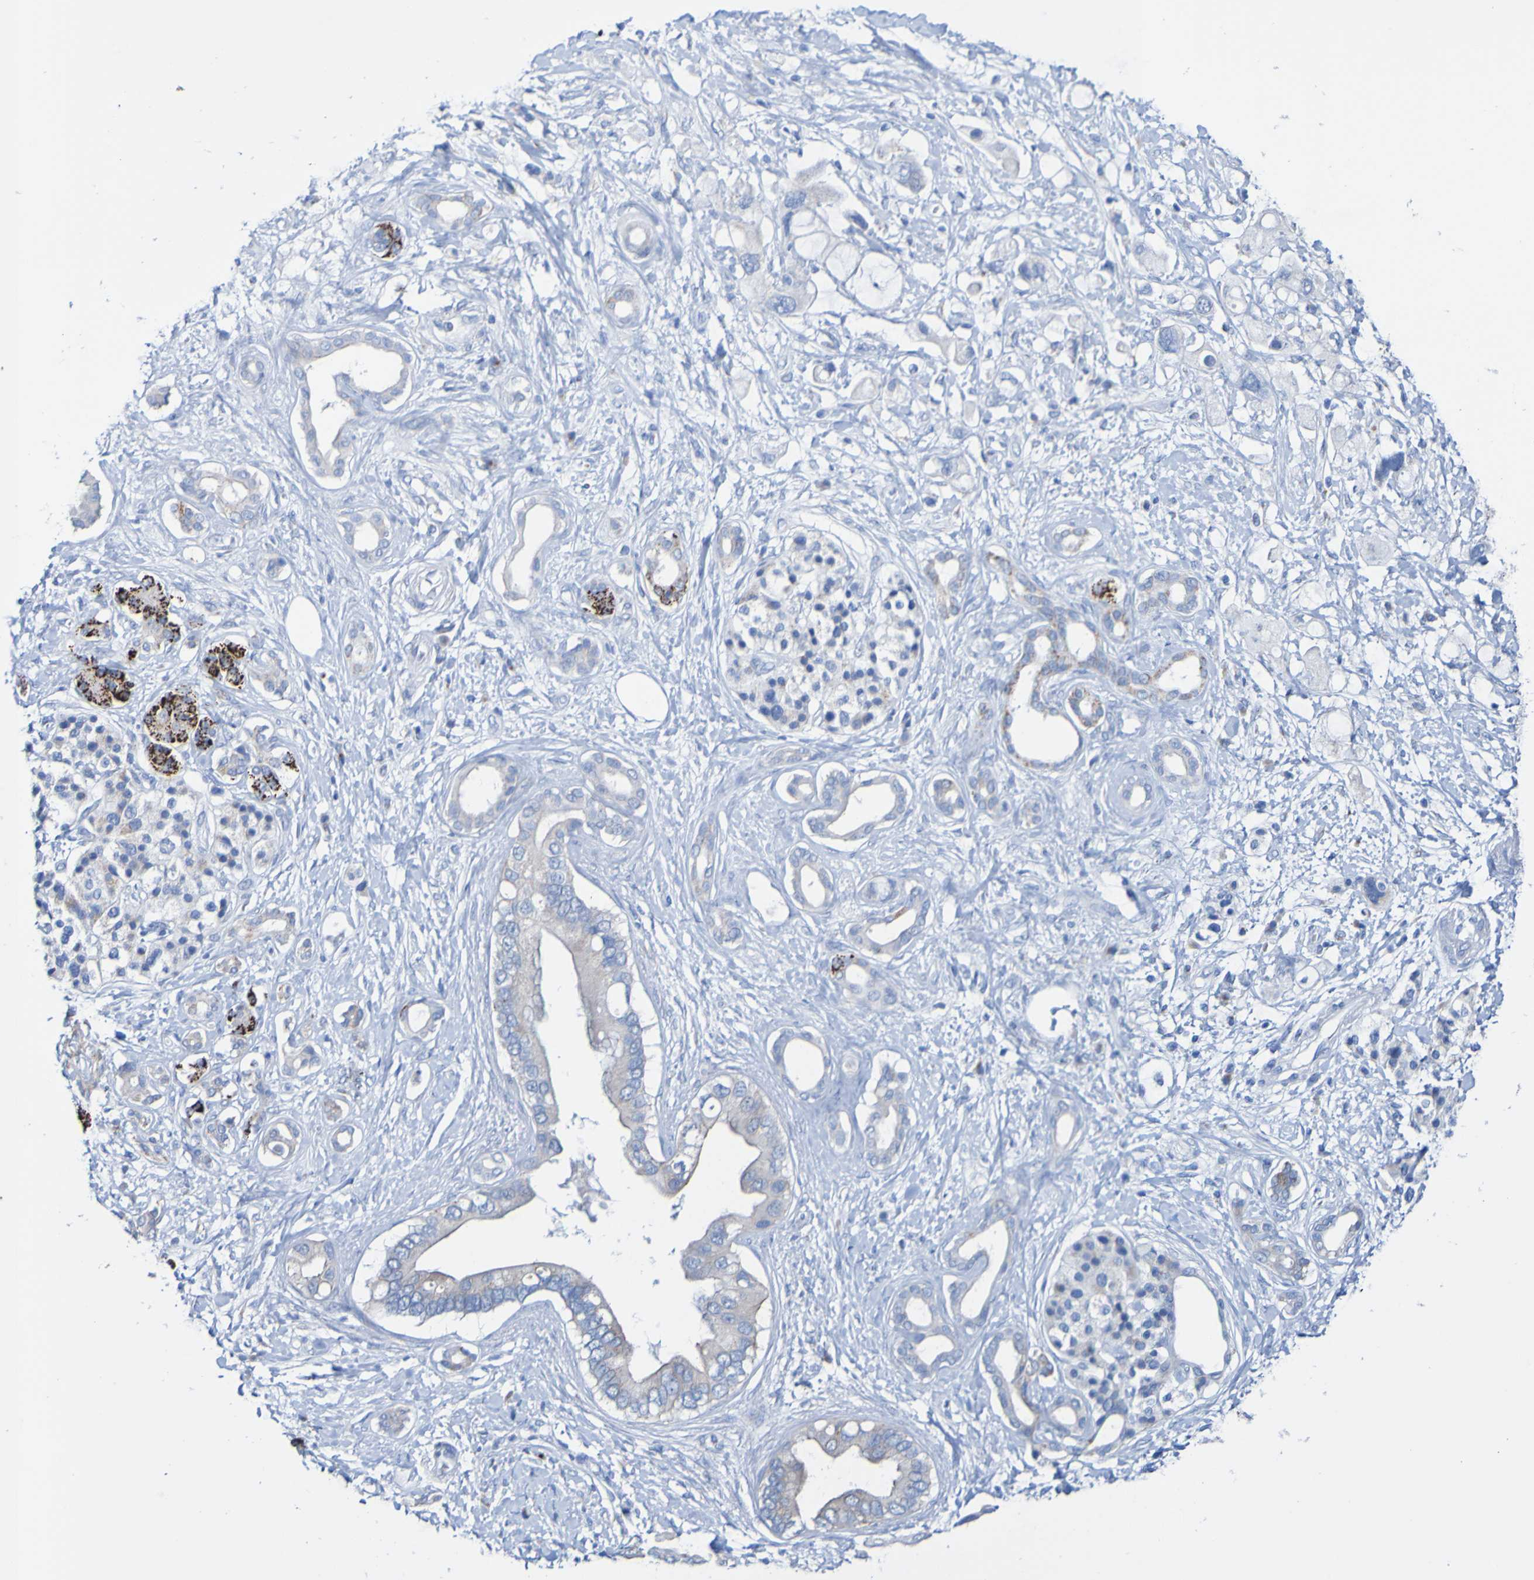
{"staining": {"intensity": "negative", "quantity": "none", "location": "none"}, "tissue": "pancreatic cancer", "cell_type": "Tumor cells", "image_type": "cancer", "snomed": [{"axis": "morphology", "description": "Adenocarcinoma, NOS"}, {"axis": "topography", "description": "Pancreas"}], "caption": "Immunohistochemical staining of human pancreatic cancer (adenocarcinoma) demonstrates no significant staining in tumor cells. (Brightfield microscopy of DAB (3,3'-diaminobenzidine) immunohistochemistry (IHC) at high magnification).", "gene": "ACMSD", "patient": {"sex": "female", "age": 56}}